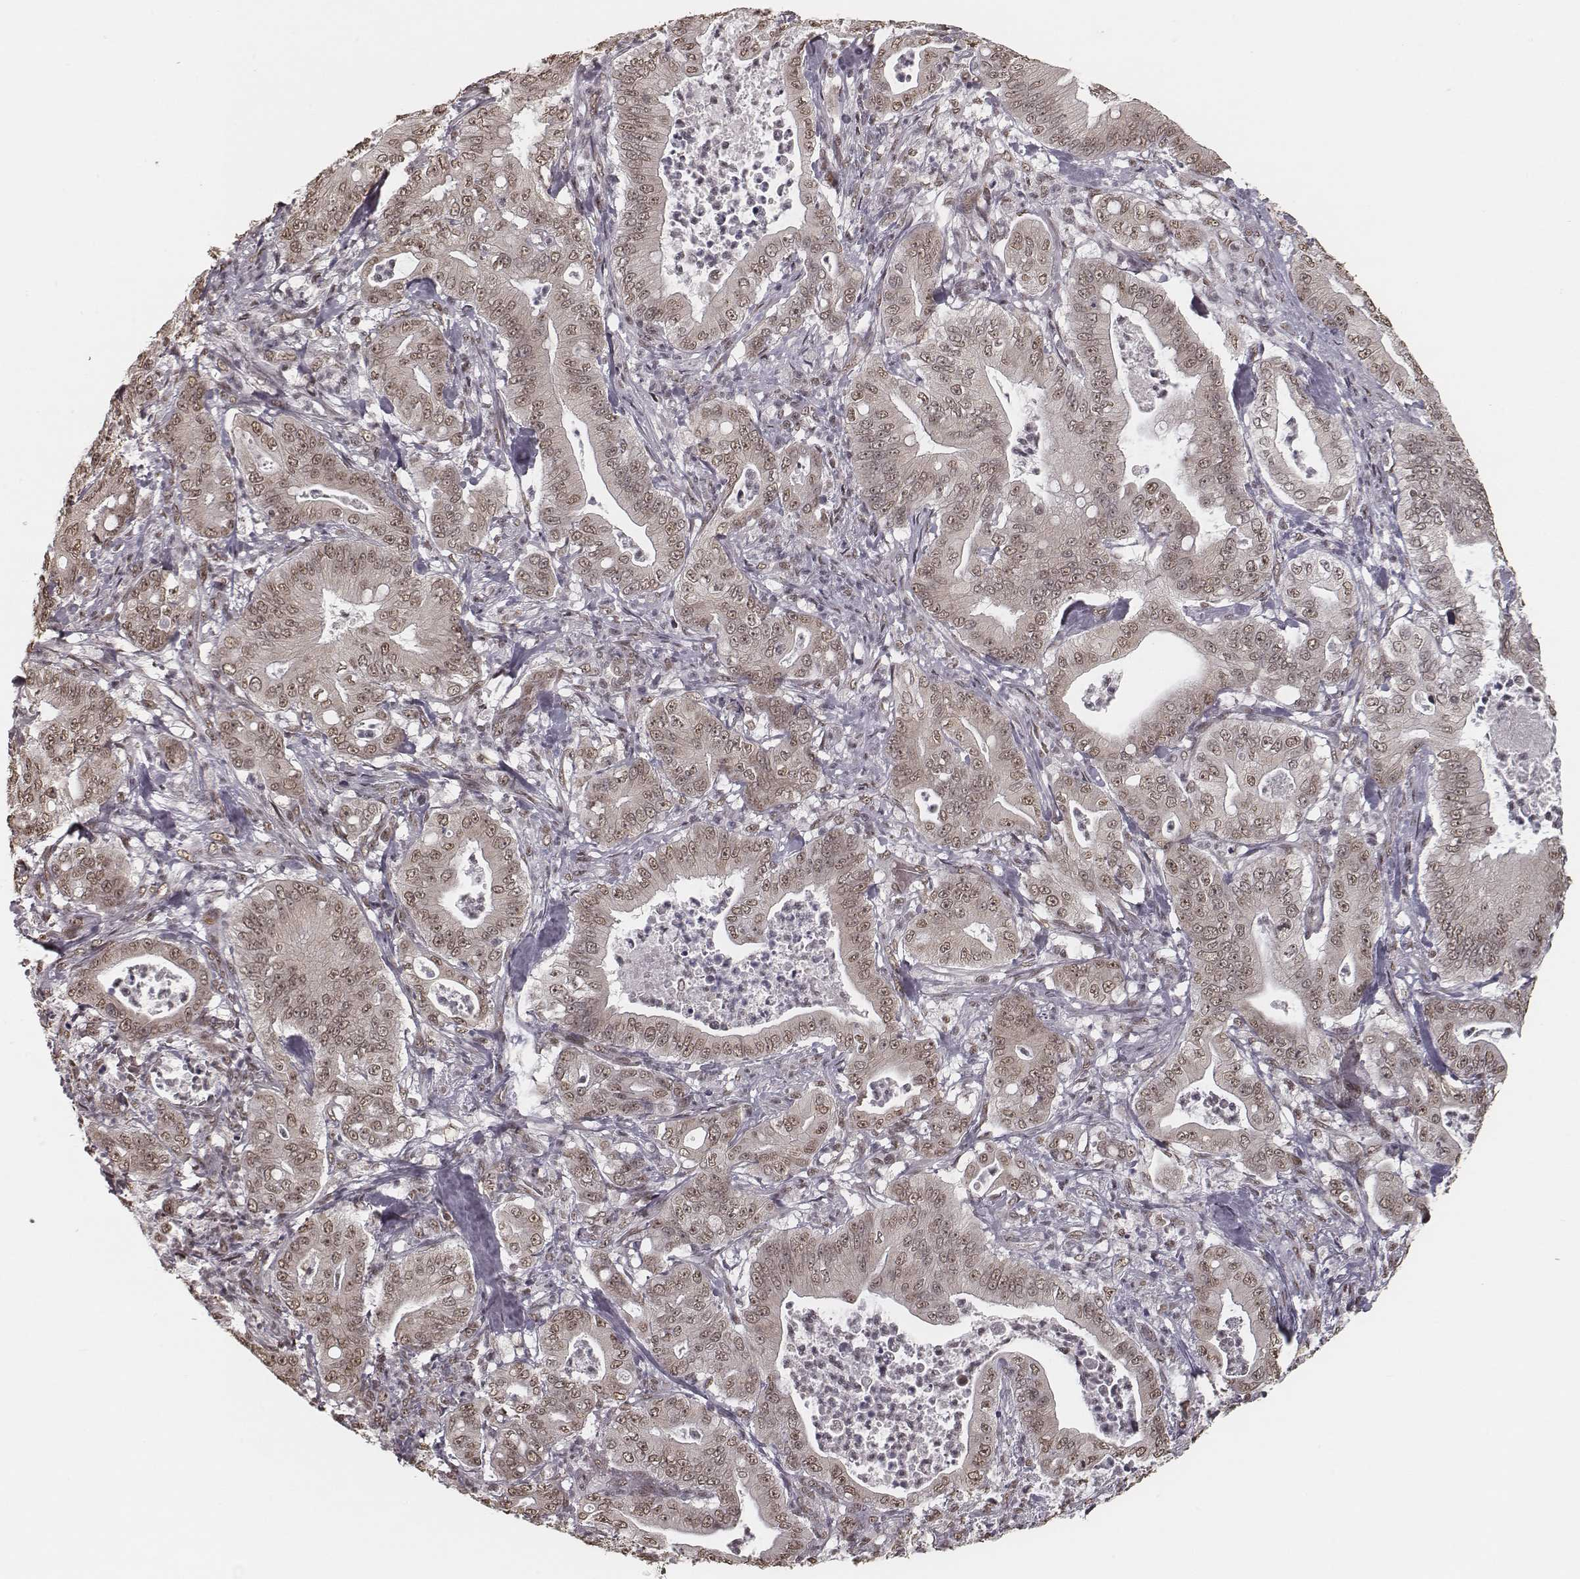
{"staining": {"intensity": "weak", "quantity": ">75%", "location": "nuclear"}, "tissue": "pancreatic cancer", "cell_type": "Tumor cells", "image_type": "cancer", "snomed": [{"axis": "morphology", "description": "Adenocarcinoma, NOS"}, {"axis": "topography", "description": "Pancreas"}], "caption": "Brown immunohistochemical staining in adenocarcinoma (pancreatic) shows weak nuclear positivity in approximately >75% of tumor cells.", "gene": "HMGA2", "patient": {"sex": "male", "age": 71}}